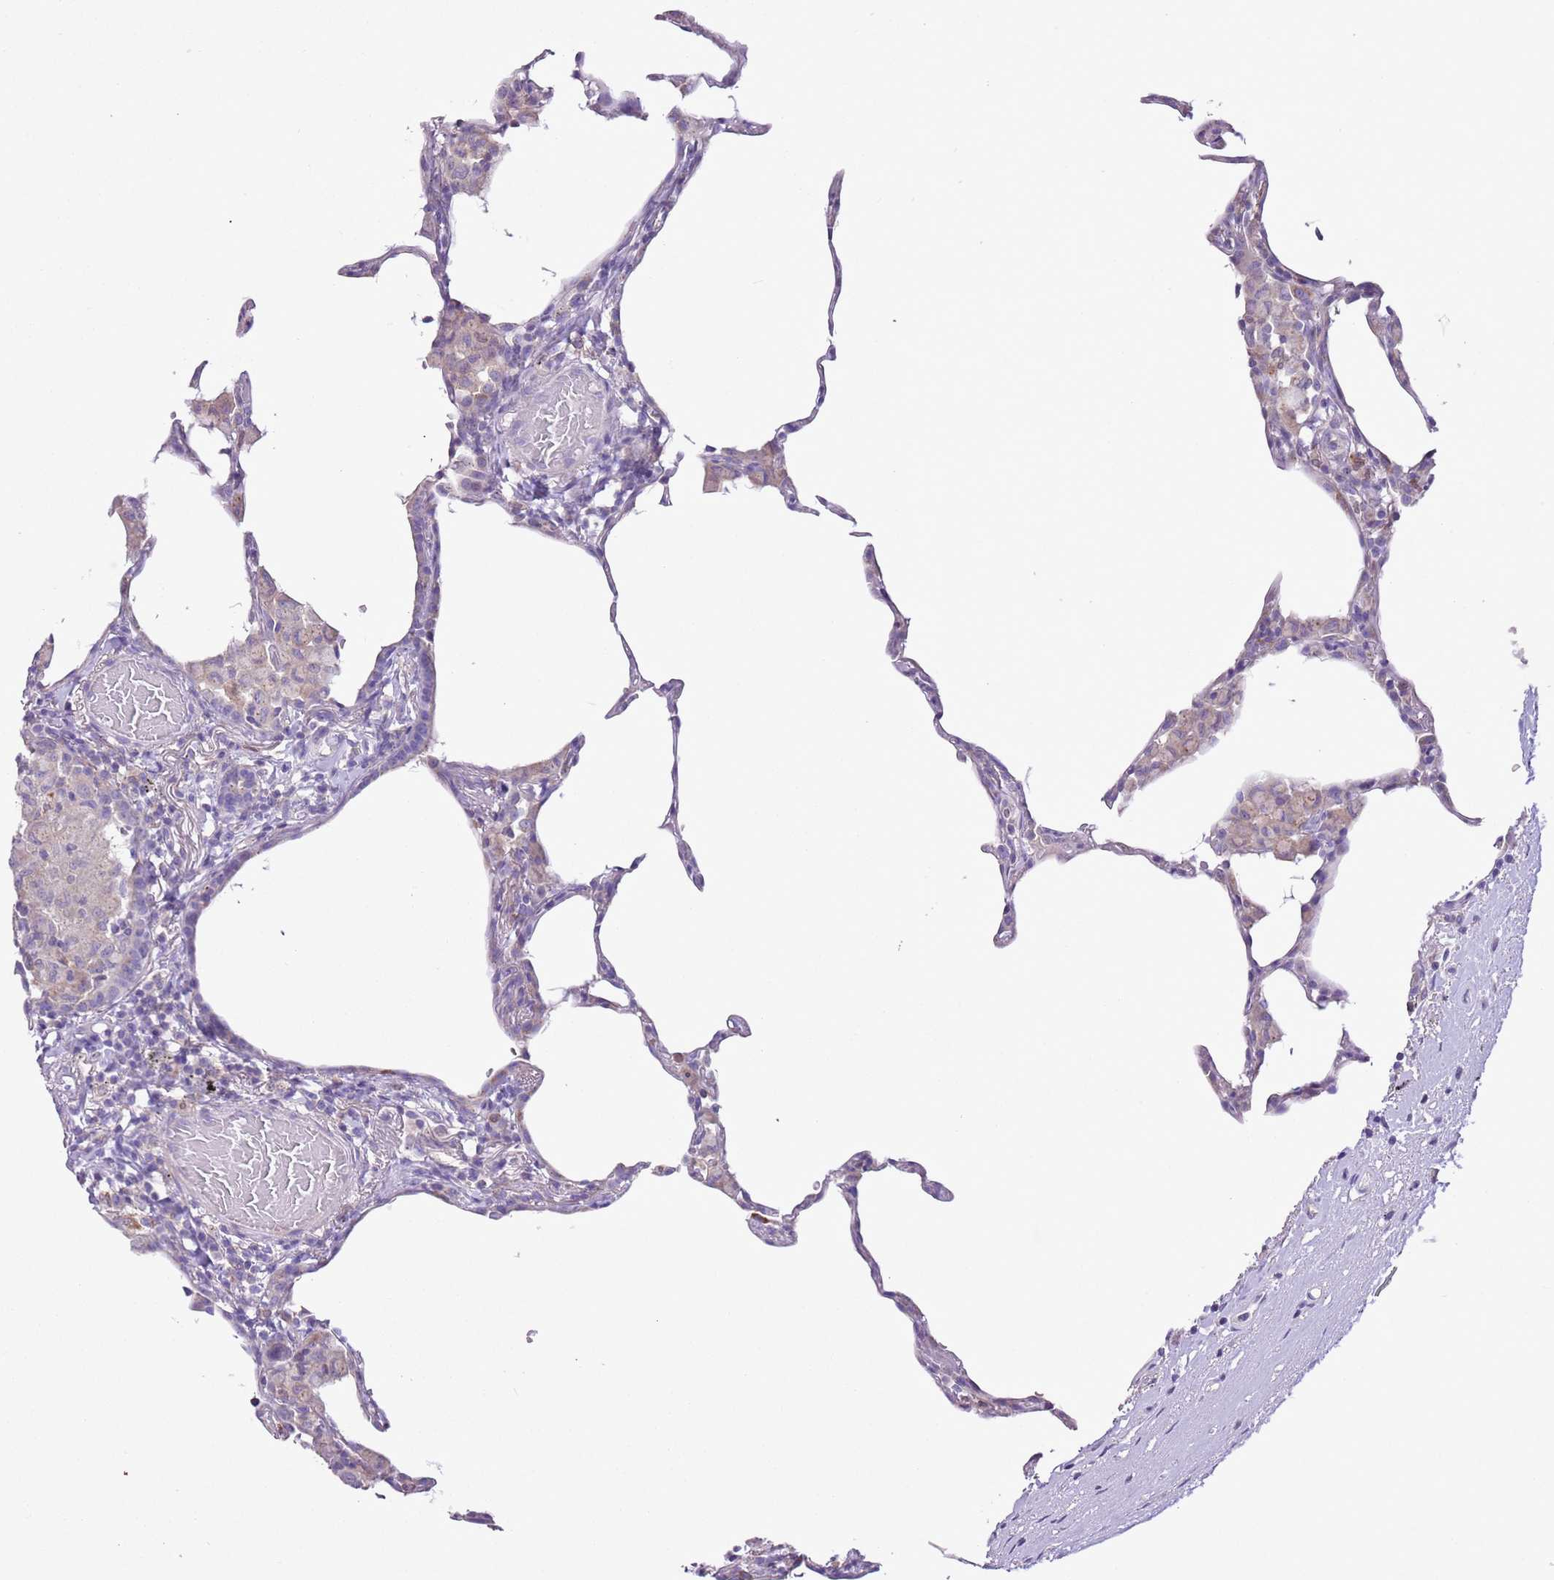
{"staining": {"intensity": "negative", "quantity": "none", "location": "none"}, "tissue": "lung", "cell_type": "Alveolar cells", "image_type": "normal", "snomed": [{"axis": "morphology", "description": "Normal tissue, NOS"}, {"axis": "topography", "description": "Lung"}], "caption": "DAB (3,3'-diaminobenzidine) immunohistochemical staining of normal human lung displays no significant staining in alveolar cells.", "gene": "ZNF697", "patient": {"sex": "female", "age": 57}}